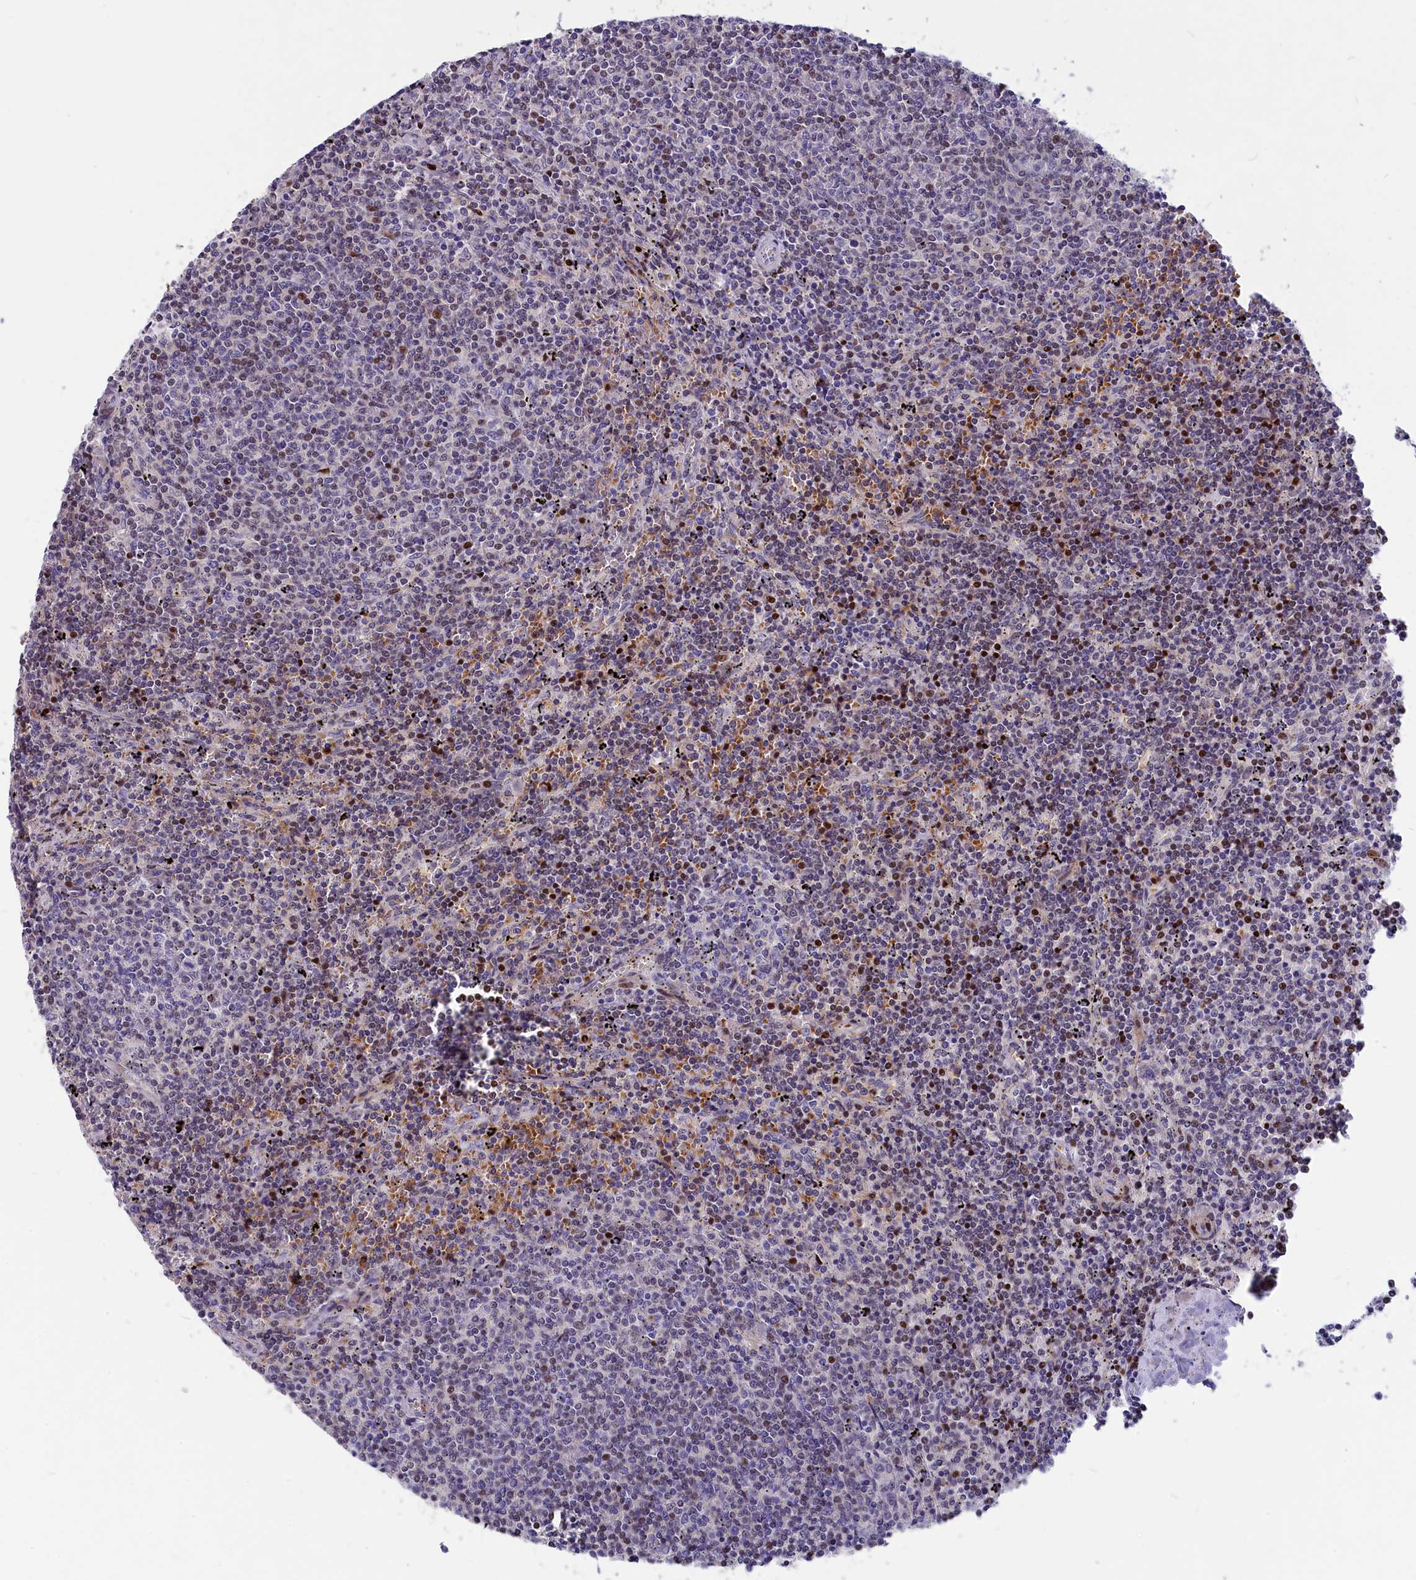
{"staining": {"intensity": "negative", "quantity": "none", "location": "none"}, "tissue": "lymphoma", "cell_type": "Tumor cells", "image_type": "cancer", "snomed": [{"axis": "morphology", "description": "Malignant lymphoma, non-Hodgkin's type, Low grade"}, {"axis": "topography", "description": "Spleen"}], "caption": "This is a photomicrograph of IHC staining of low-grade malignant lymphoma, non-Hodgkin's type, which shows no positivity in tumor cells. Brightfield microscopy of immunohistochemistry (IHC) stained with DAB (brown) and hematoxylin (blue), captured at high magnification.", "gene": "NKPD1", "patient": {"sex": "female", "age": 50}}